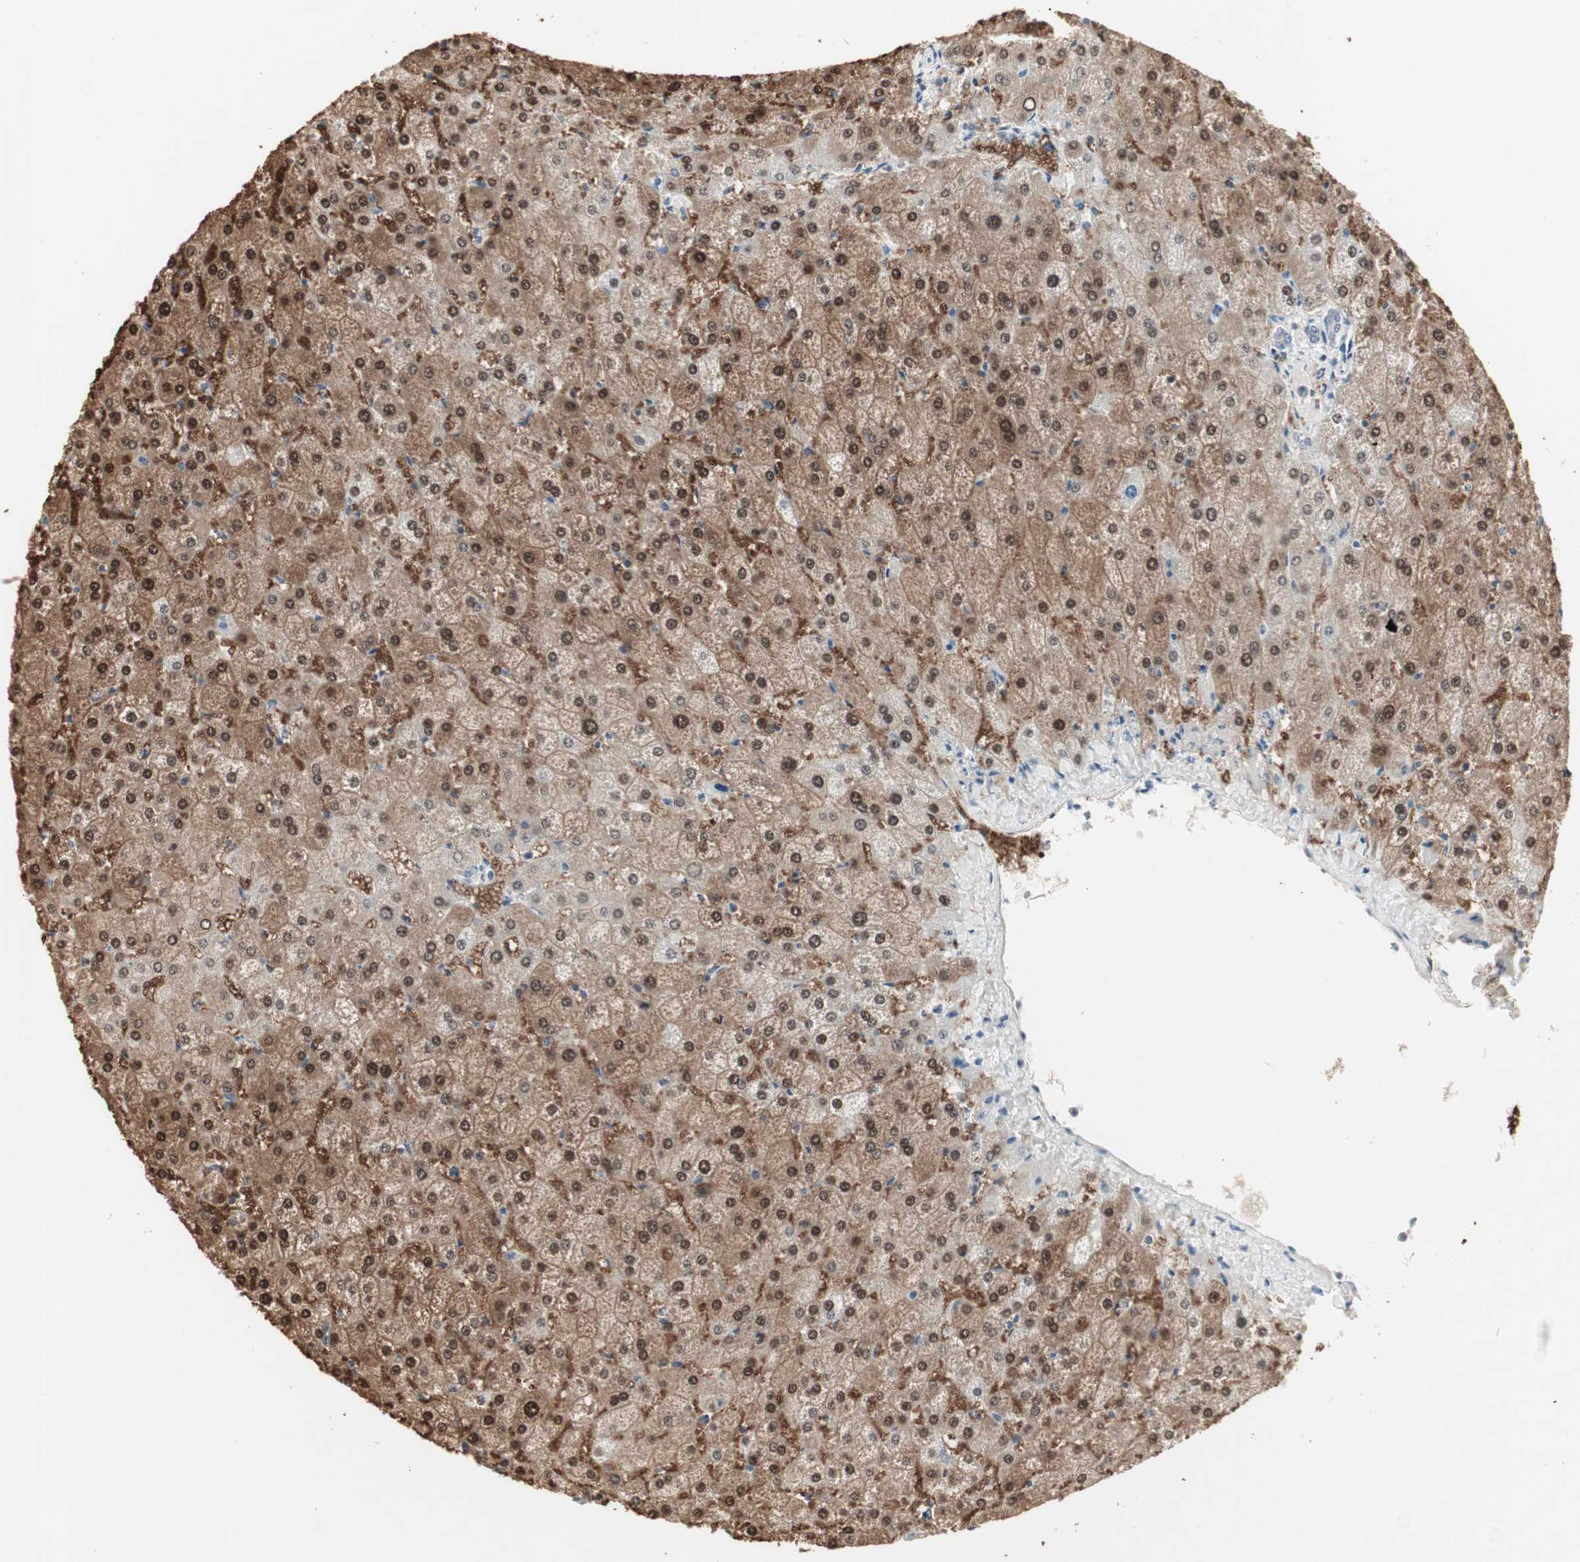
{"staining": {"intensity": "negative", "quantity": "none", "location": "none"}, "tissue": "liver", "cell_type": "Cholangiocytes", "image_type": "normal", "snomed": [{"axis": "morphology", "description": "Normal tissue, NOS"}, {"axis": "topography", "description": "Liver"}], "caption": "Cholangiocytes are negative for protein expression in normal human liver. Brightfield microscopy of immunohistochemistry (IHC) stained with DAB (3,3'-diaminobenzidine) (brown) and hematoxylin (blue), captured at high magnification.", "gene": "PTPA", "patient": {"sex": "female", "age": 32}}